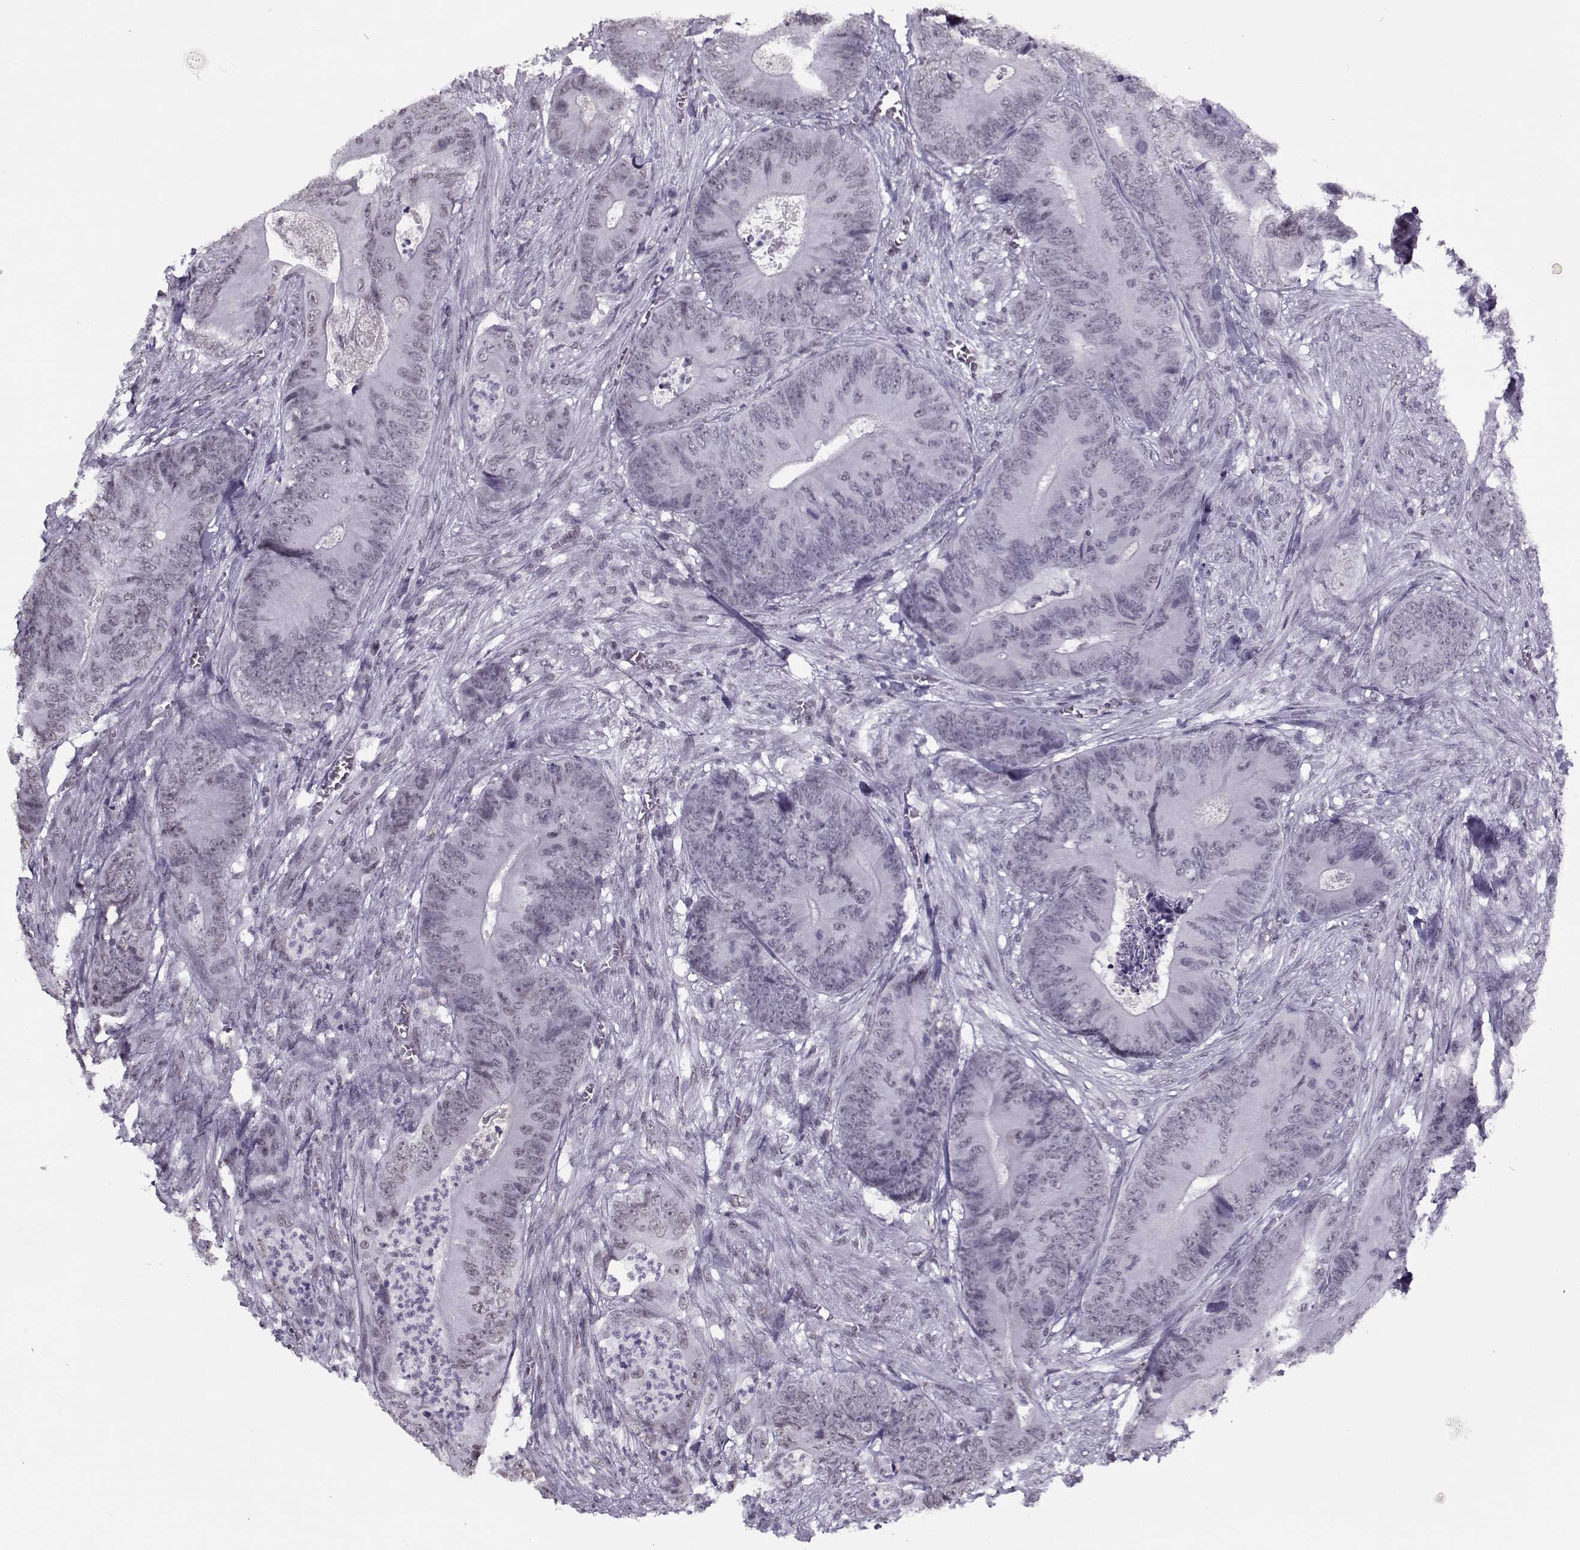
{"staining": {"intensity": "weak", "quantity": "<25%", "location": "nuclear"}, "tissue": "colorectal cancer", "cell_type": "Tumor cells", "image_type": "cancer", "snomed": [{"axis": "morphology", "description": "Adenocarcinoma, NOS"}, {"axis": "topography", "description": "Colon"}], "caption": "Tumor cells are negative for protein expression in human colorectal cancer (adenocarcinoma).", "gene": "PRMT8", "patient": {"sex": "male", "age": 84}}